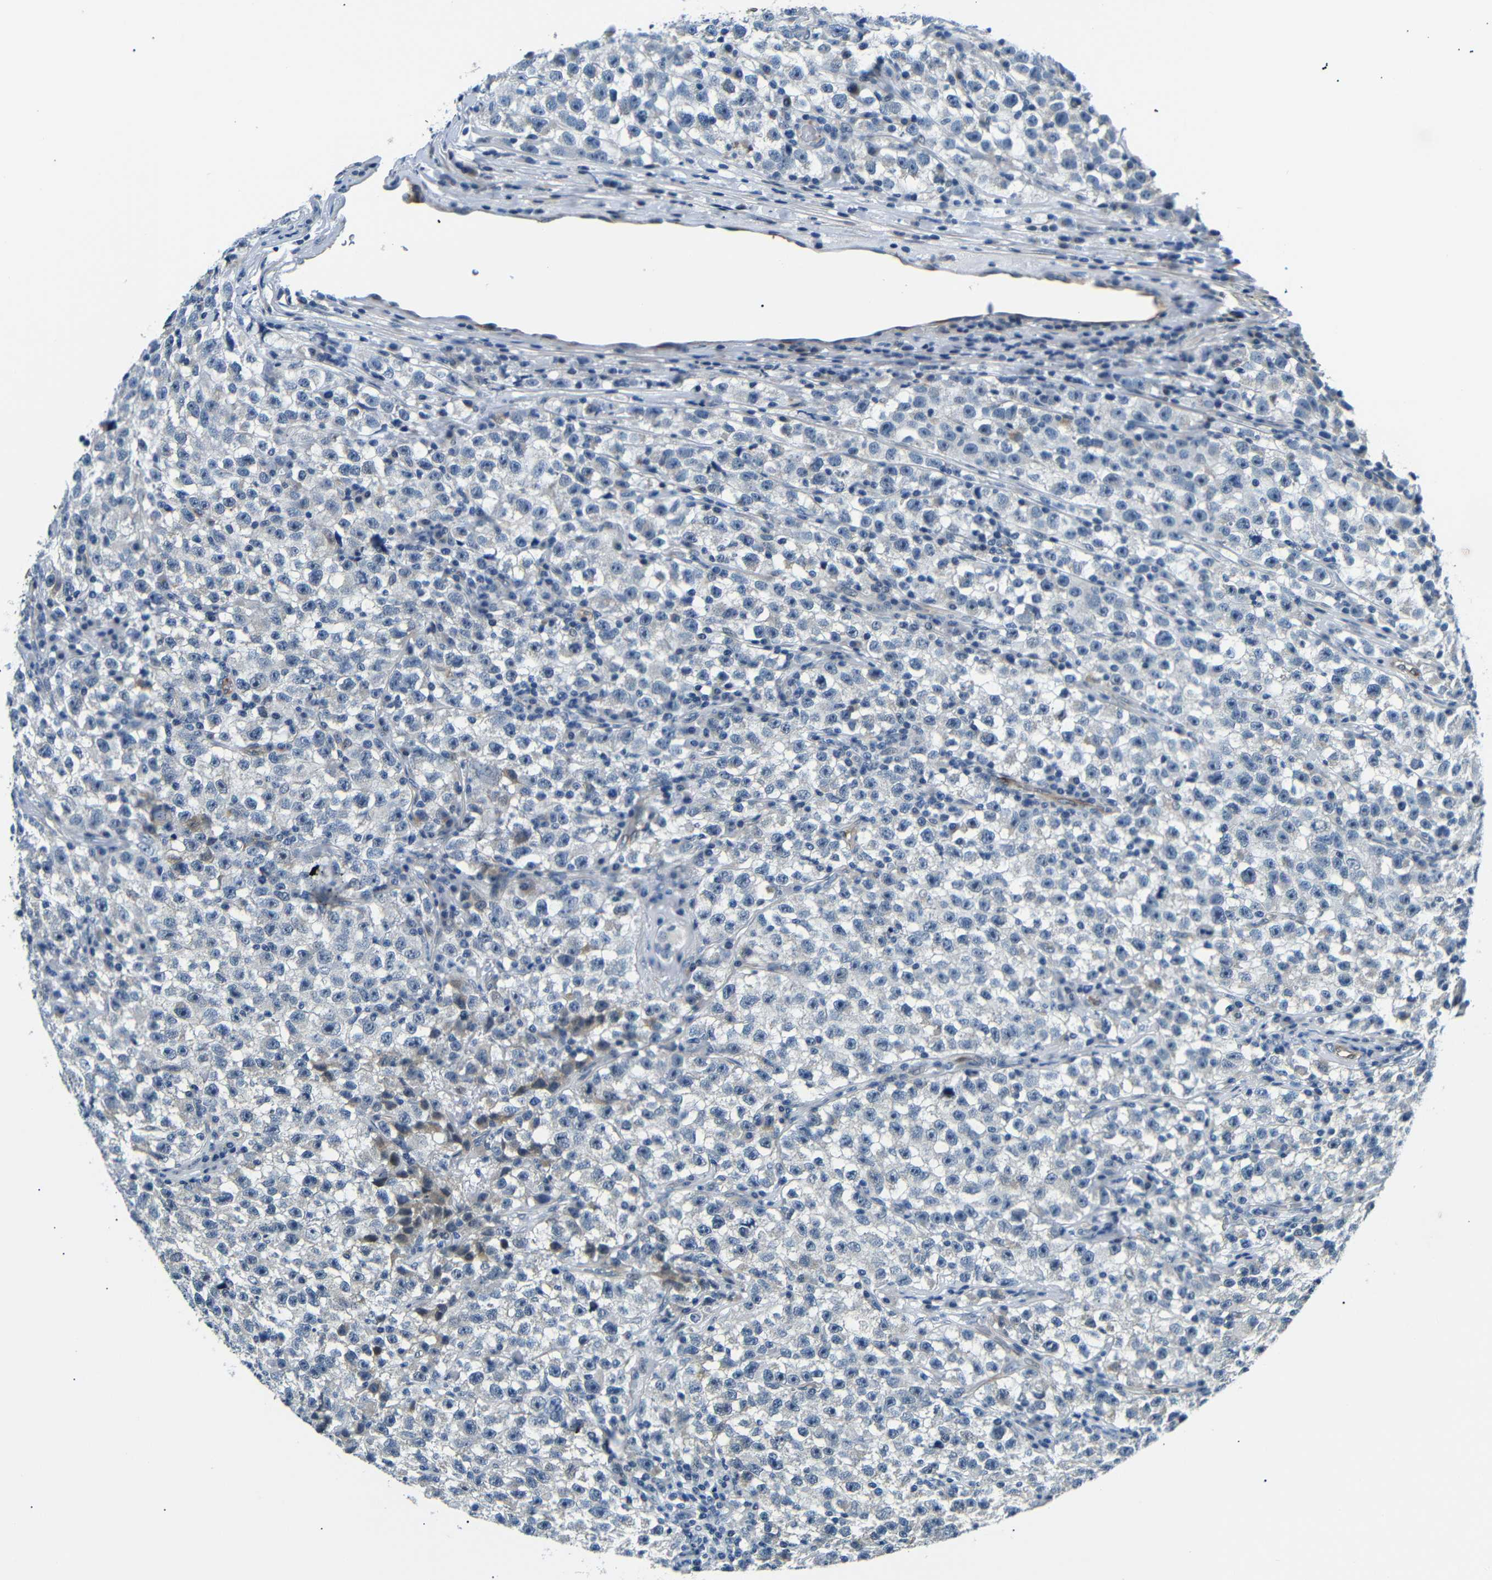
{"staining": {"intensity": "negative", "quantity": "none", "location": "none"}, "tissue": "testis cancer", "cell_type": "Tumor cells", "image_type": "cancer", "snomed": [{"axis": "morphology", "description": "Seminoma, NOS"}, {"axis": "topography", "description": "Testis"}], "caption": "A histopathology image of testis cancer (seminoma) stained for a protein reveals no brown staining in tumor cells.", "gene": "TAFA1", "patient": {"sex": "male", "age": 22}}